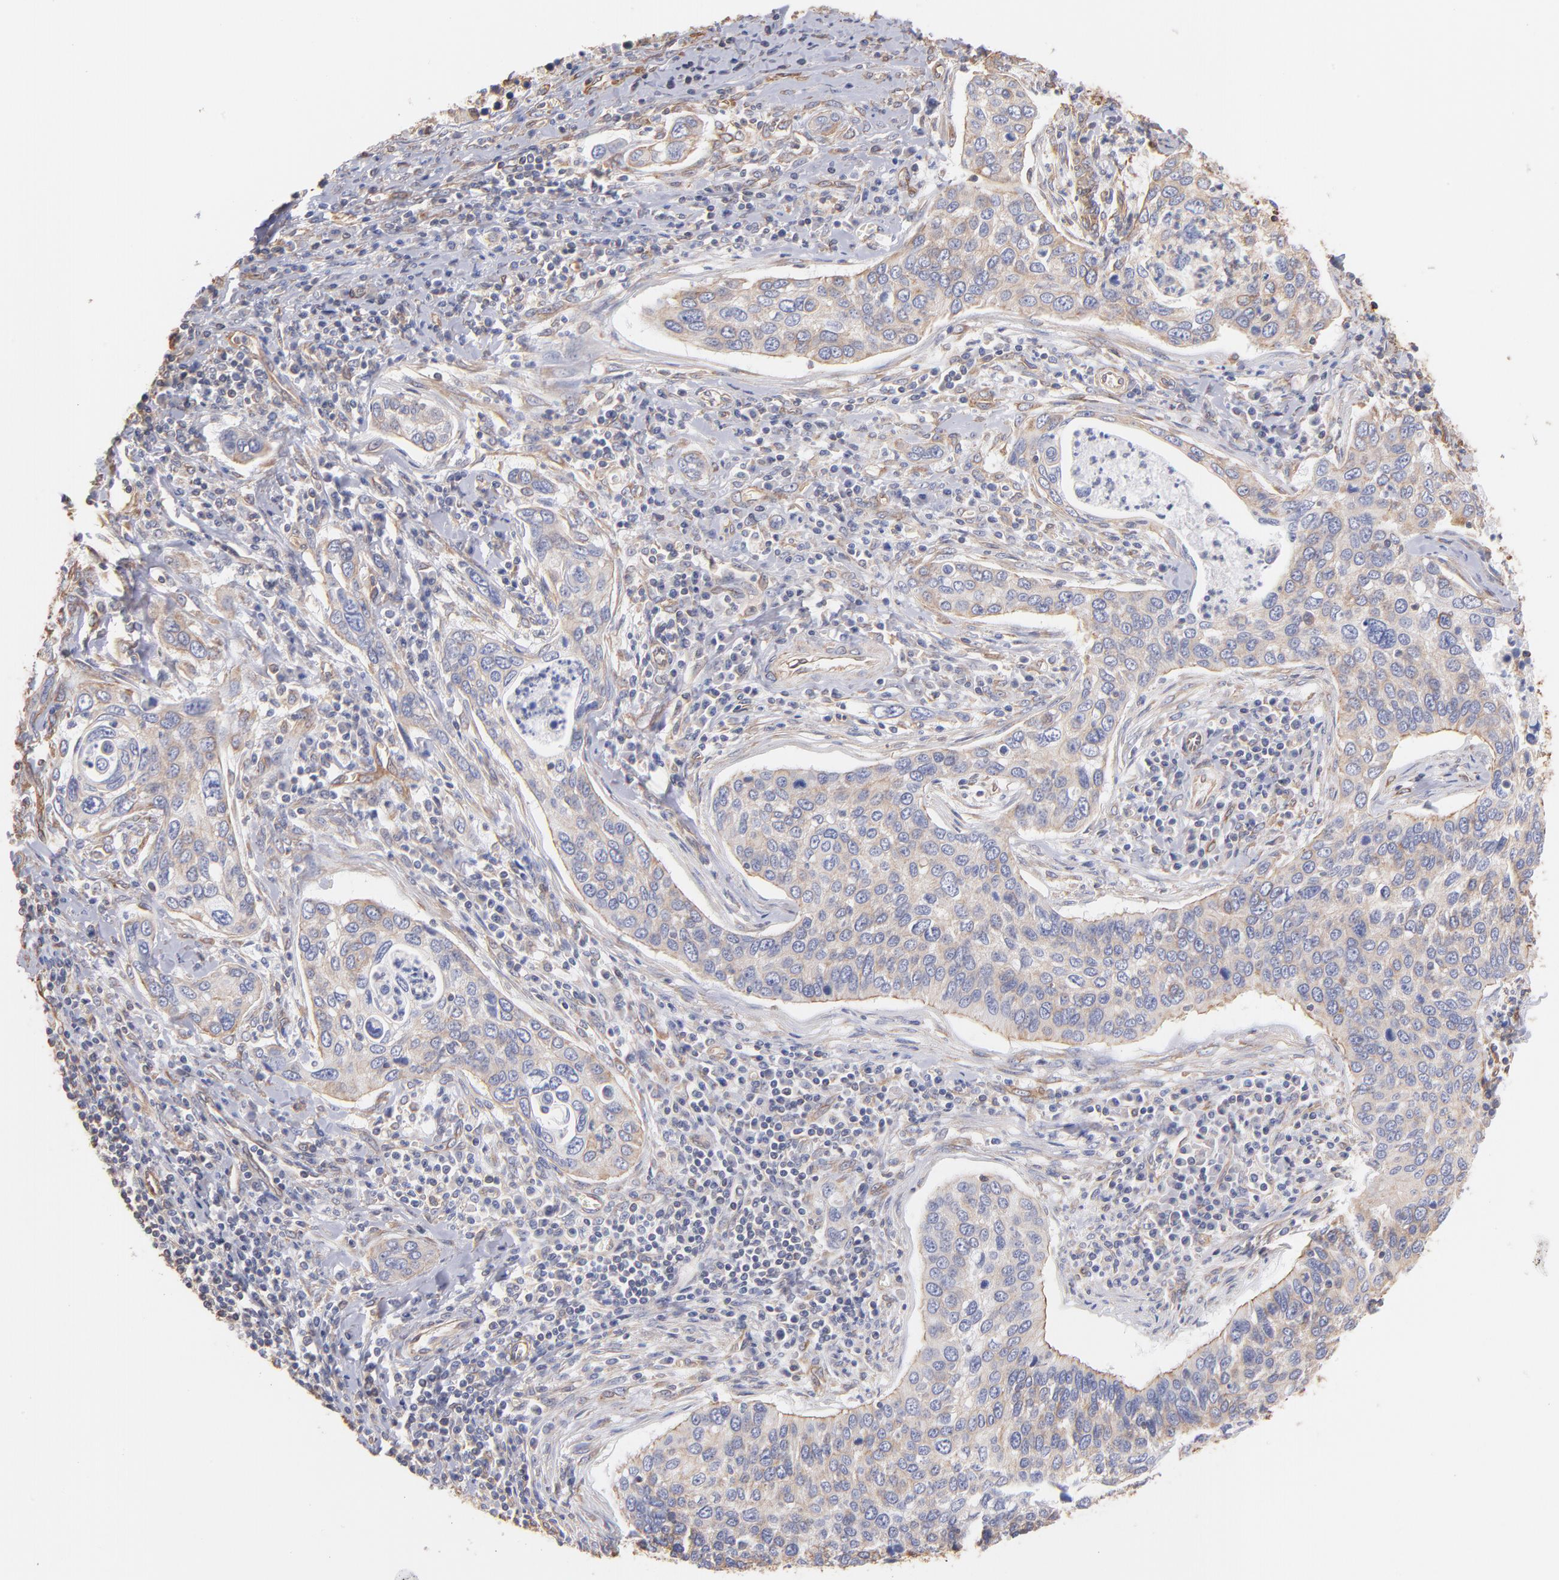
{"staining": {"intensity": "weak", "quantity": ">75%", "location": "cytoplasmic/membranous"}, "tissue": "cervical cancer", "cell_type": "Tumor cells", "image_type": "cancer", "snomed": [{"axis": "morphology", "description": "Squamous cell carcinoma, NOS"}, {"axis": "topography", "description": "Cervix"}], "caption": "DAB (3,3'-diaminobenzidine) immunohistochemical staining of human cervical squamous cell carcinoma displays weak cytoplasmic/membranous protein expression in approximately >75% of tumor cells.", "gene": "PLEC", "patient": {"sex": "female", "age": 53}}